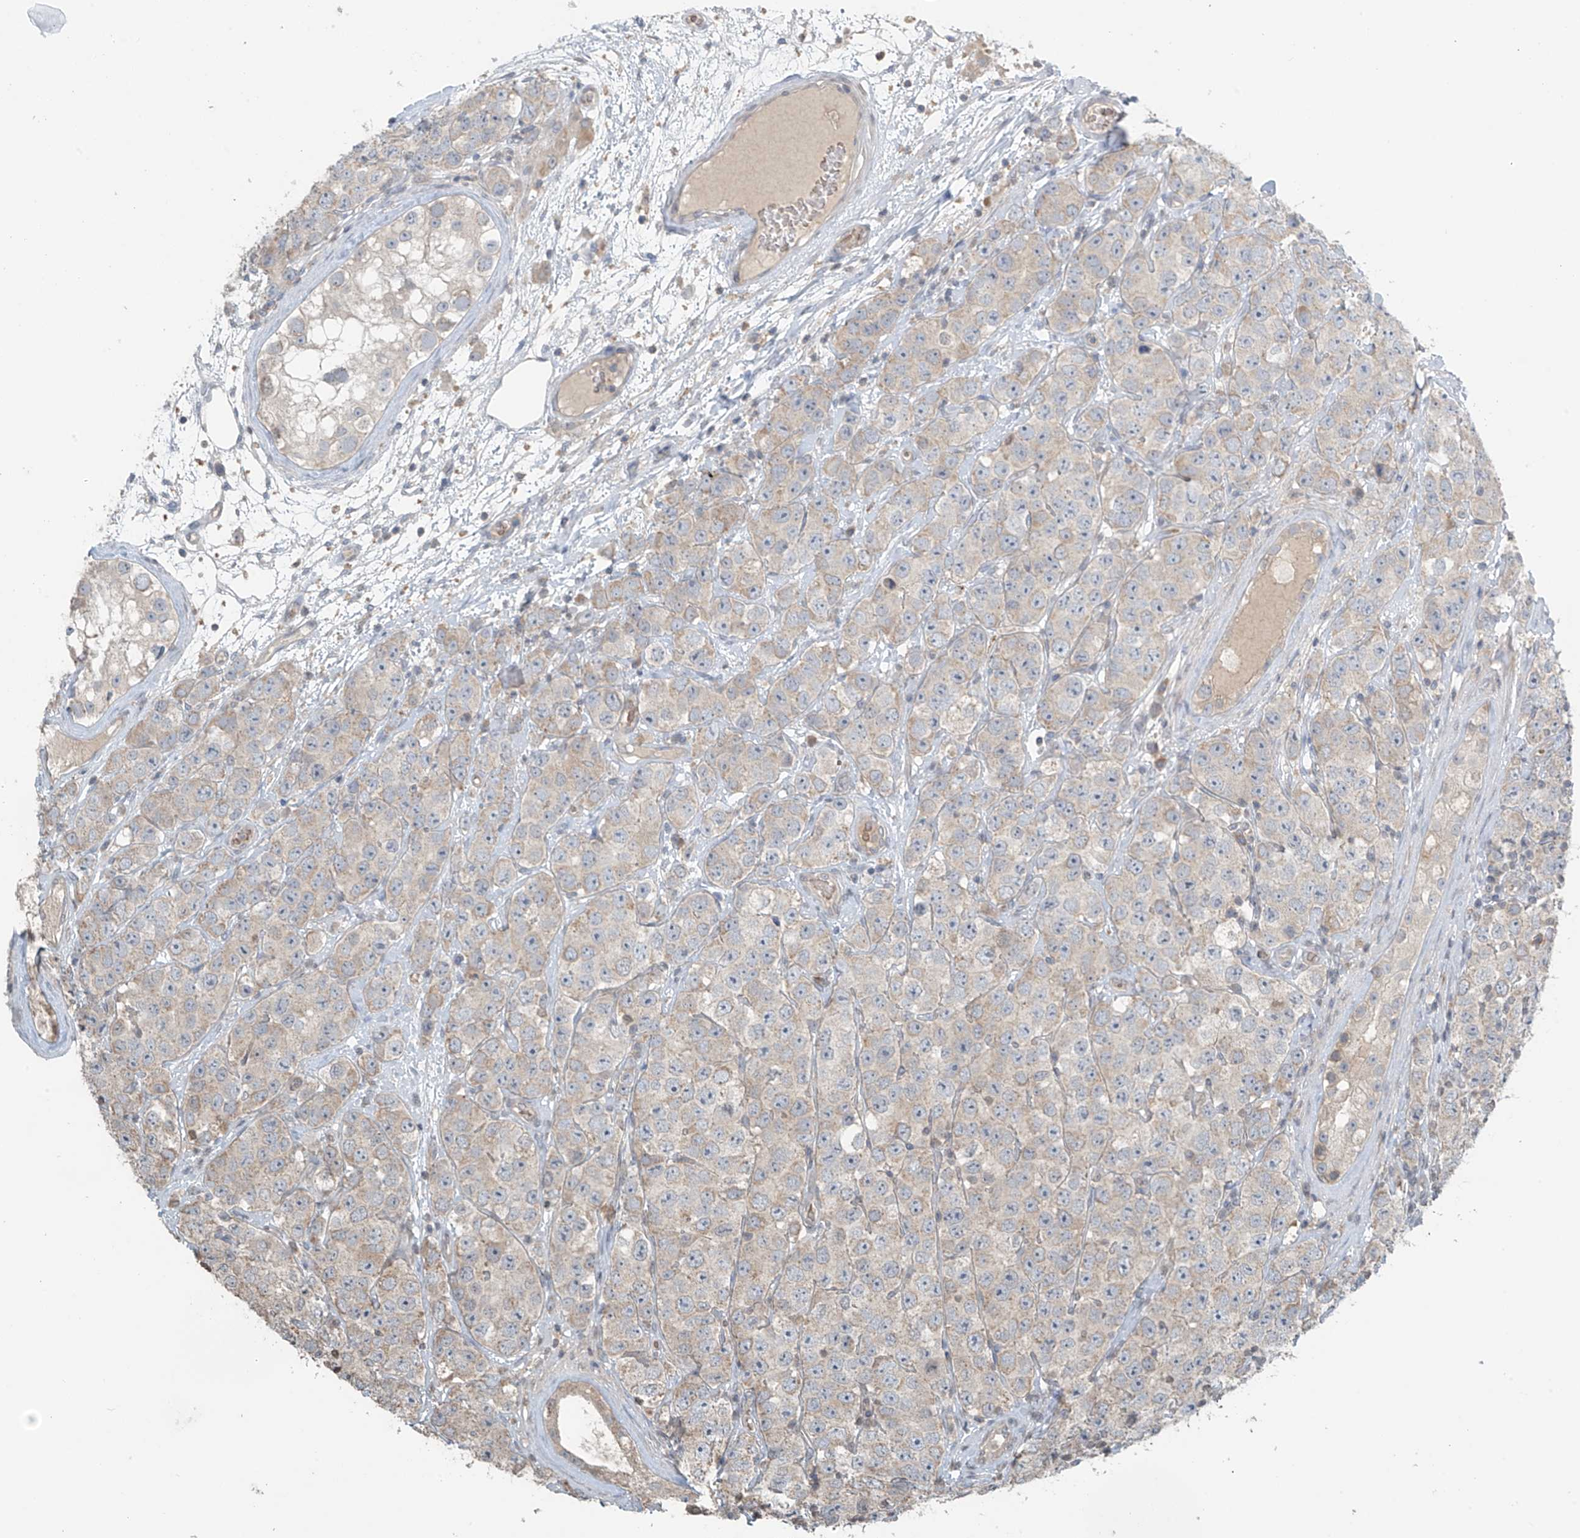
{"staining": {"intensity": "negative", "quantity": "none", "location": "none"}, "tissue": "testis cancer", "cell_type": "Tumor cells", "image_type": "cancer", "snomed": [{"axis": "morphology", "description": "Seminoma, NOS"}, {"axis": "topography", "description": "Testis"}], "caption": "Tumor cells show no significant protein positivity in testis seminoma. (Stains: DAB immunohistochemistry (IHC) with hematoxylin counter stain, Microscopy: brightfield microscopy at high magnification).", "gene": "HOXA11", "patient": {"sex": "male", "age": 28}}